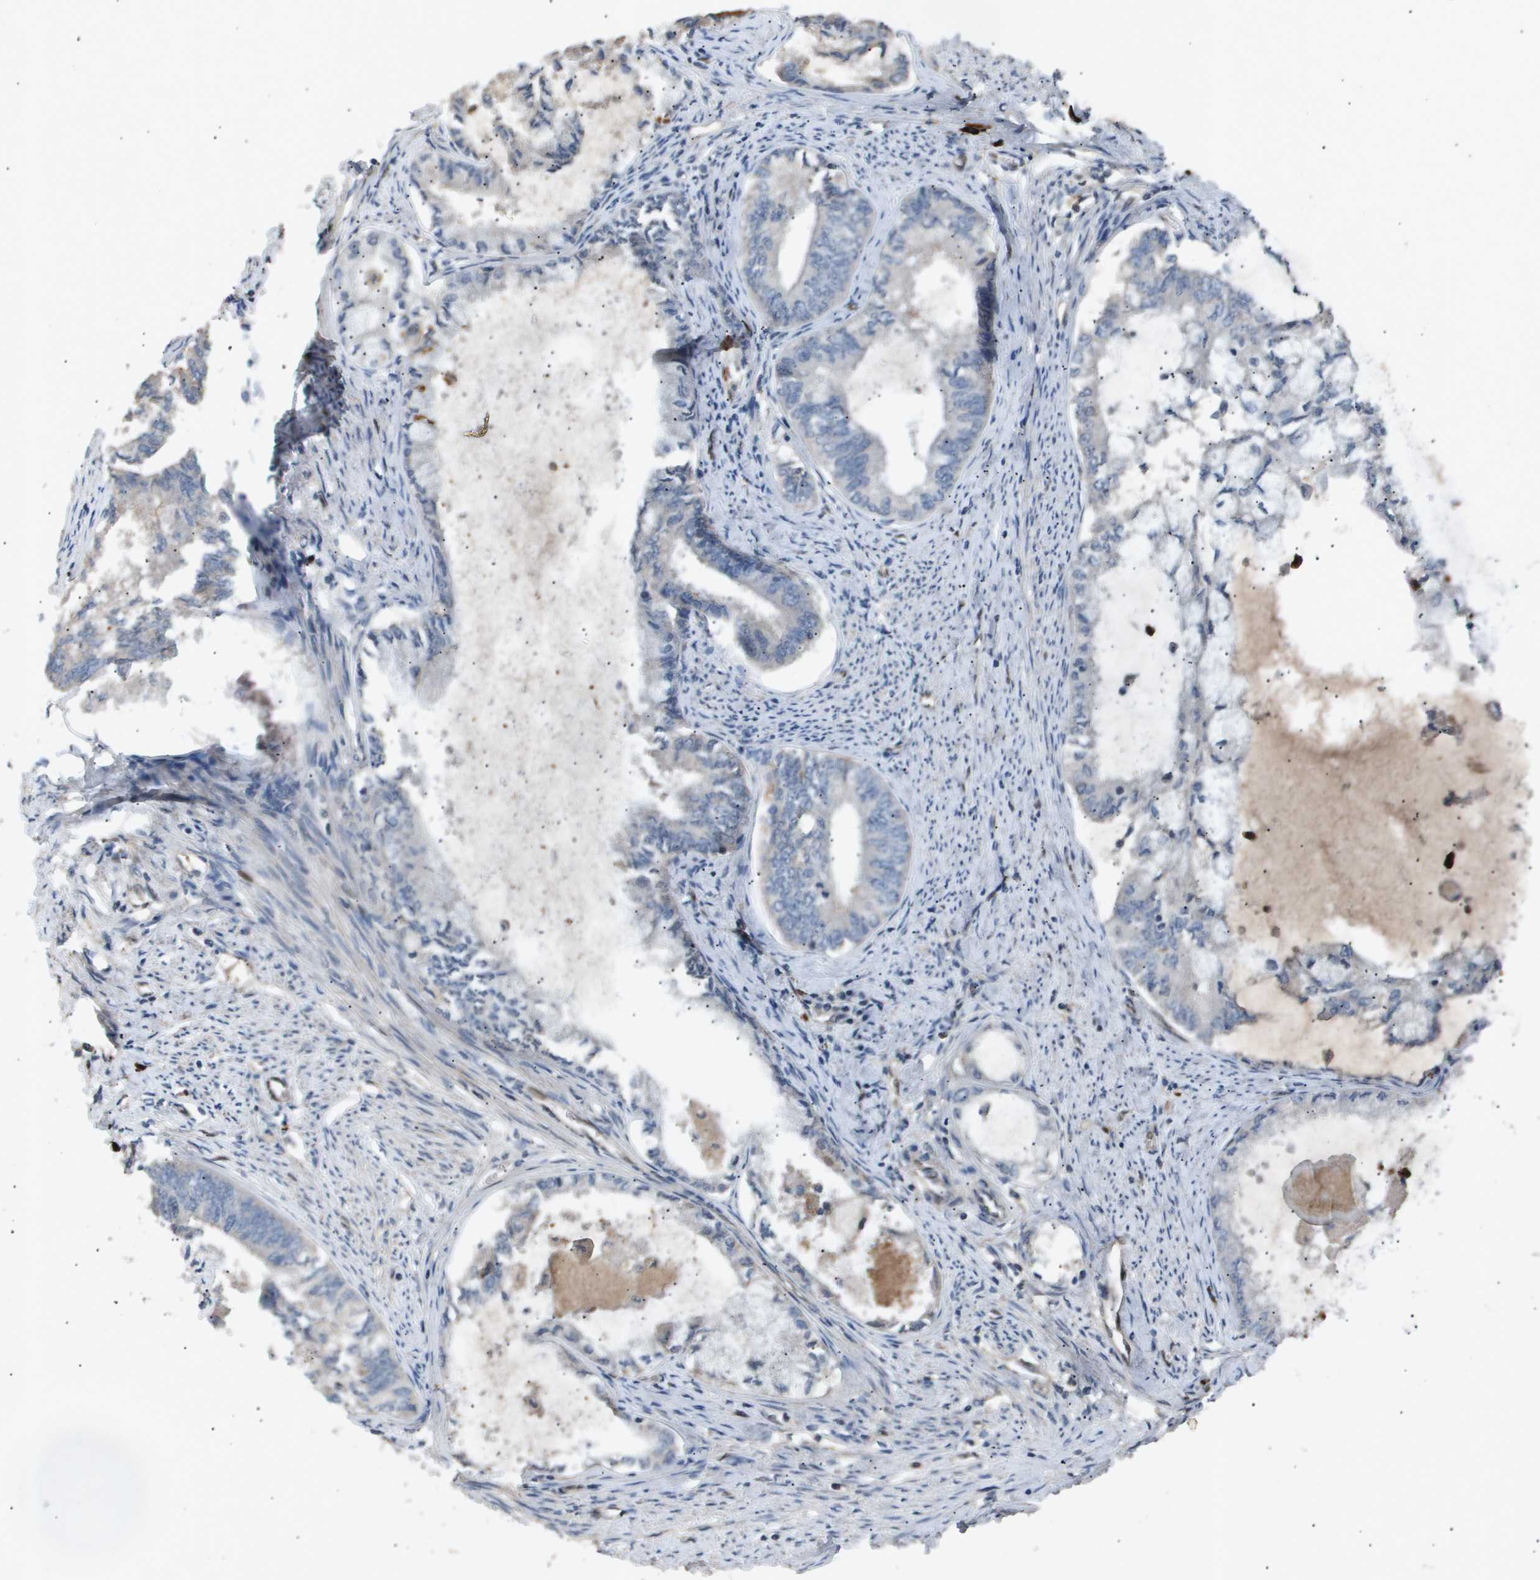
{"staining": {"intensity": "negative", "quantity": "none", "location": "none"}, "tissue": "endometrial cancer", "cell_type": "Tumor cells", "image_type": "cancer", "snomed": [{"axis": "morphology", "description": "Adenocarcinoma, NOS"}, {"axis": "topography", "description": "Endometrium"}], "caption": "The immunohistochemistry (IHC) image has no significant positivity in tumor cells of adenocarcinoma (endometrial) tissue.", "gene": "ERG", "patient": {"sex": "female", "age": 86}}